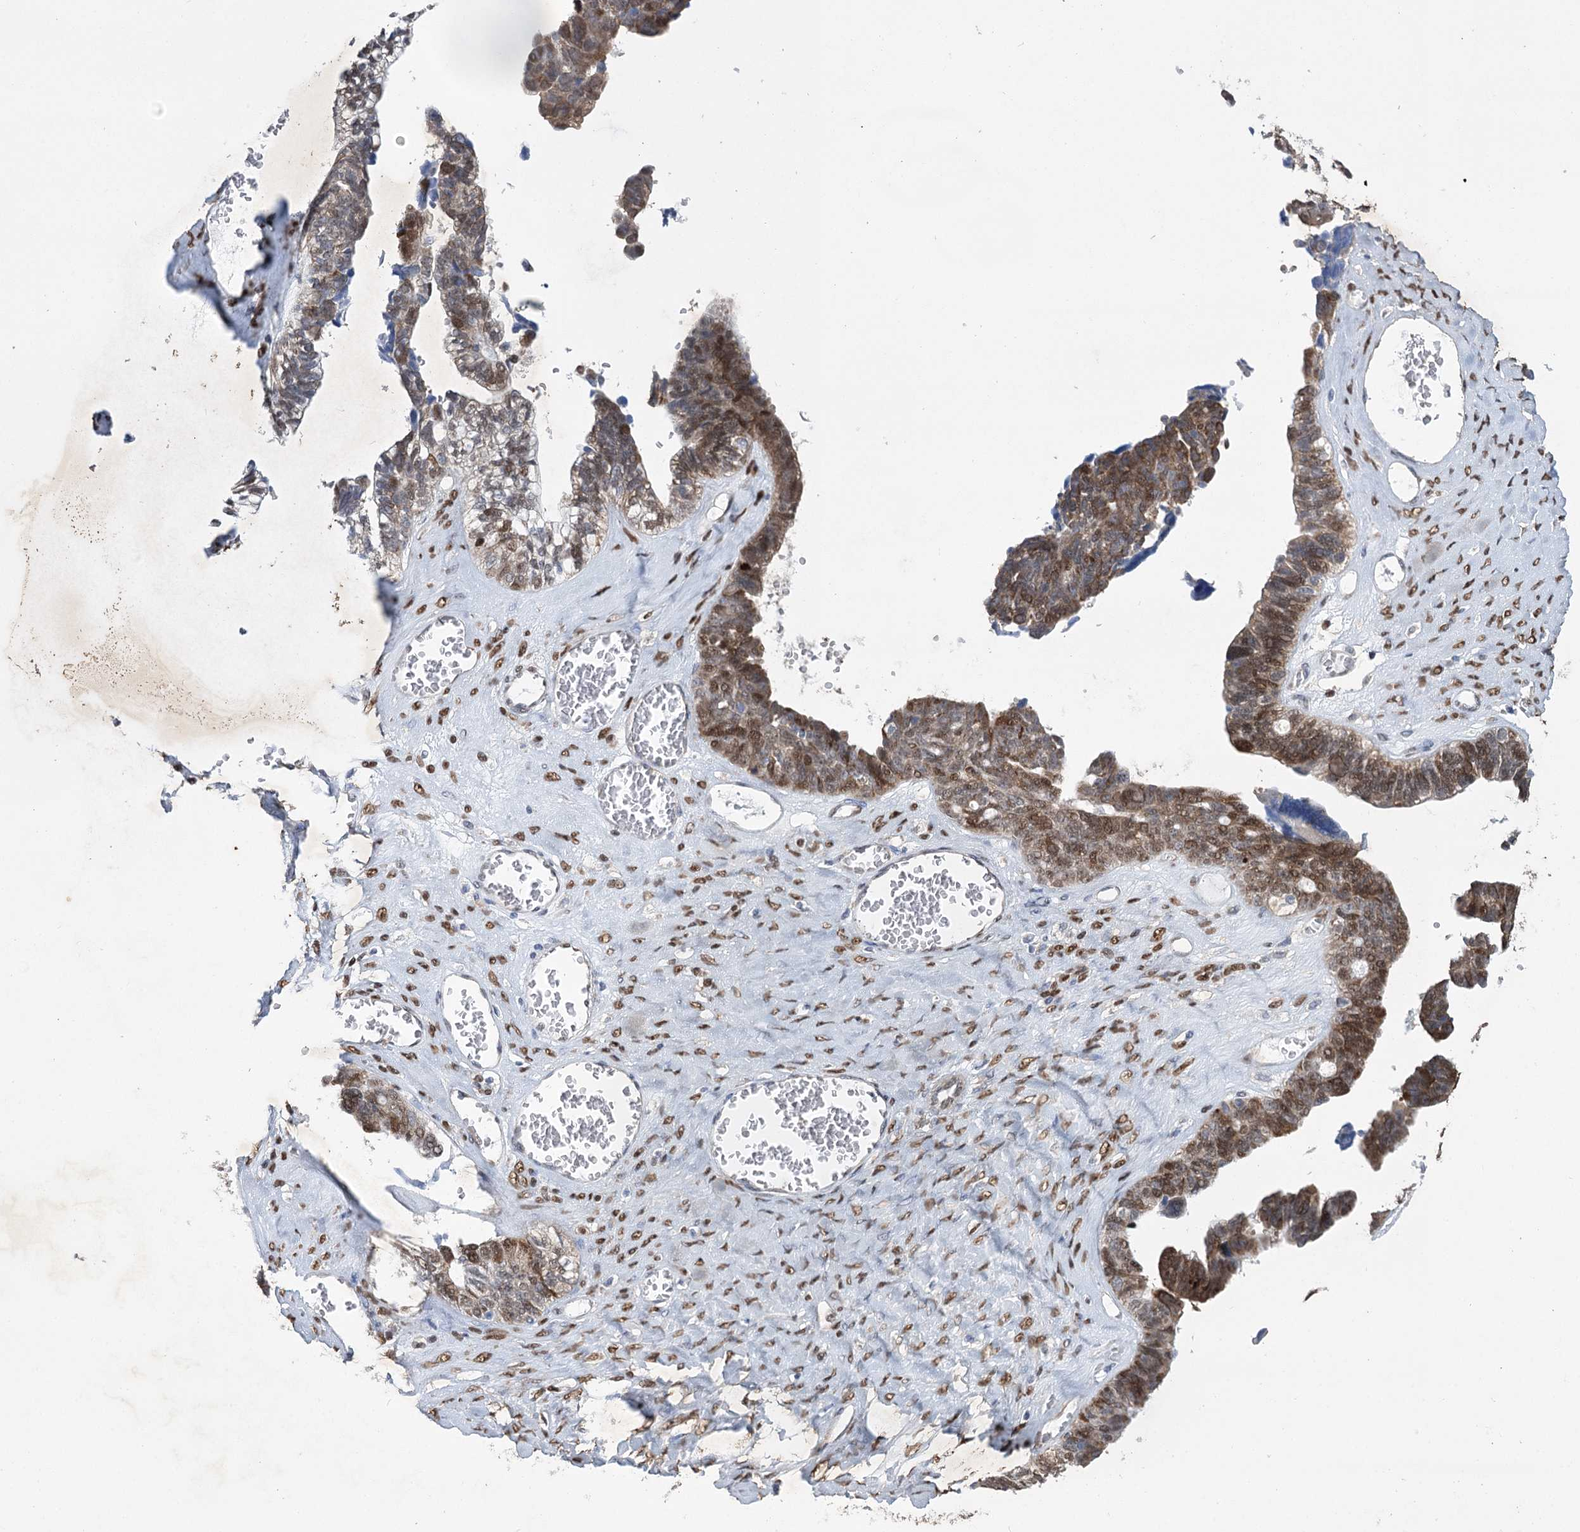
{"staining": {"intensity": "strong", "quantity": ">75%", "location": "nuclear"}, "tissue": "ovarian cancer", "cell_type": "Tumor cells", "image_type": "cancer", "snomed": [{"axis": "morphology", "description": "Cystadenocarcinoma, serous, NOS"}, {"axis": "topography", "description": "Ovary"}], "caption": "A micrograph of human ovarian serous cystadenocarcinoma stained for a protein shows strong nuclear brown staining in tumor cells. The staining was performed using DAB to visualize the protein expression in brown, while the nuclei were stained in blue with hematoxylin (Magnification: 20x).", "gene": "NFU1", "patient": {"sex": "female", "age": 79}}